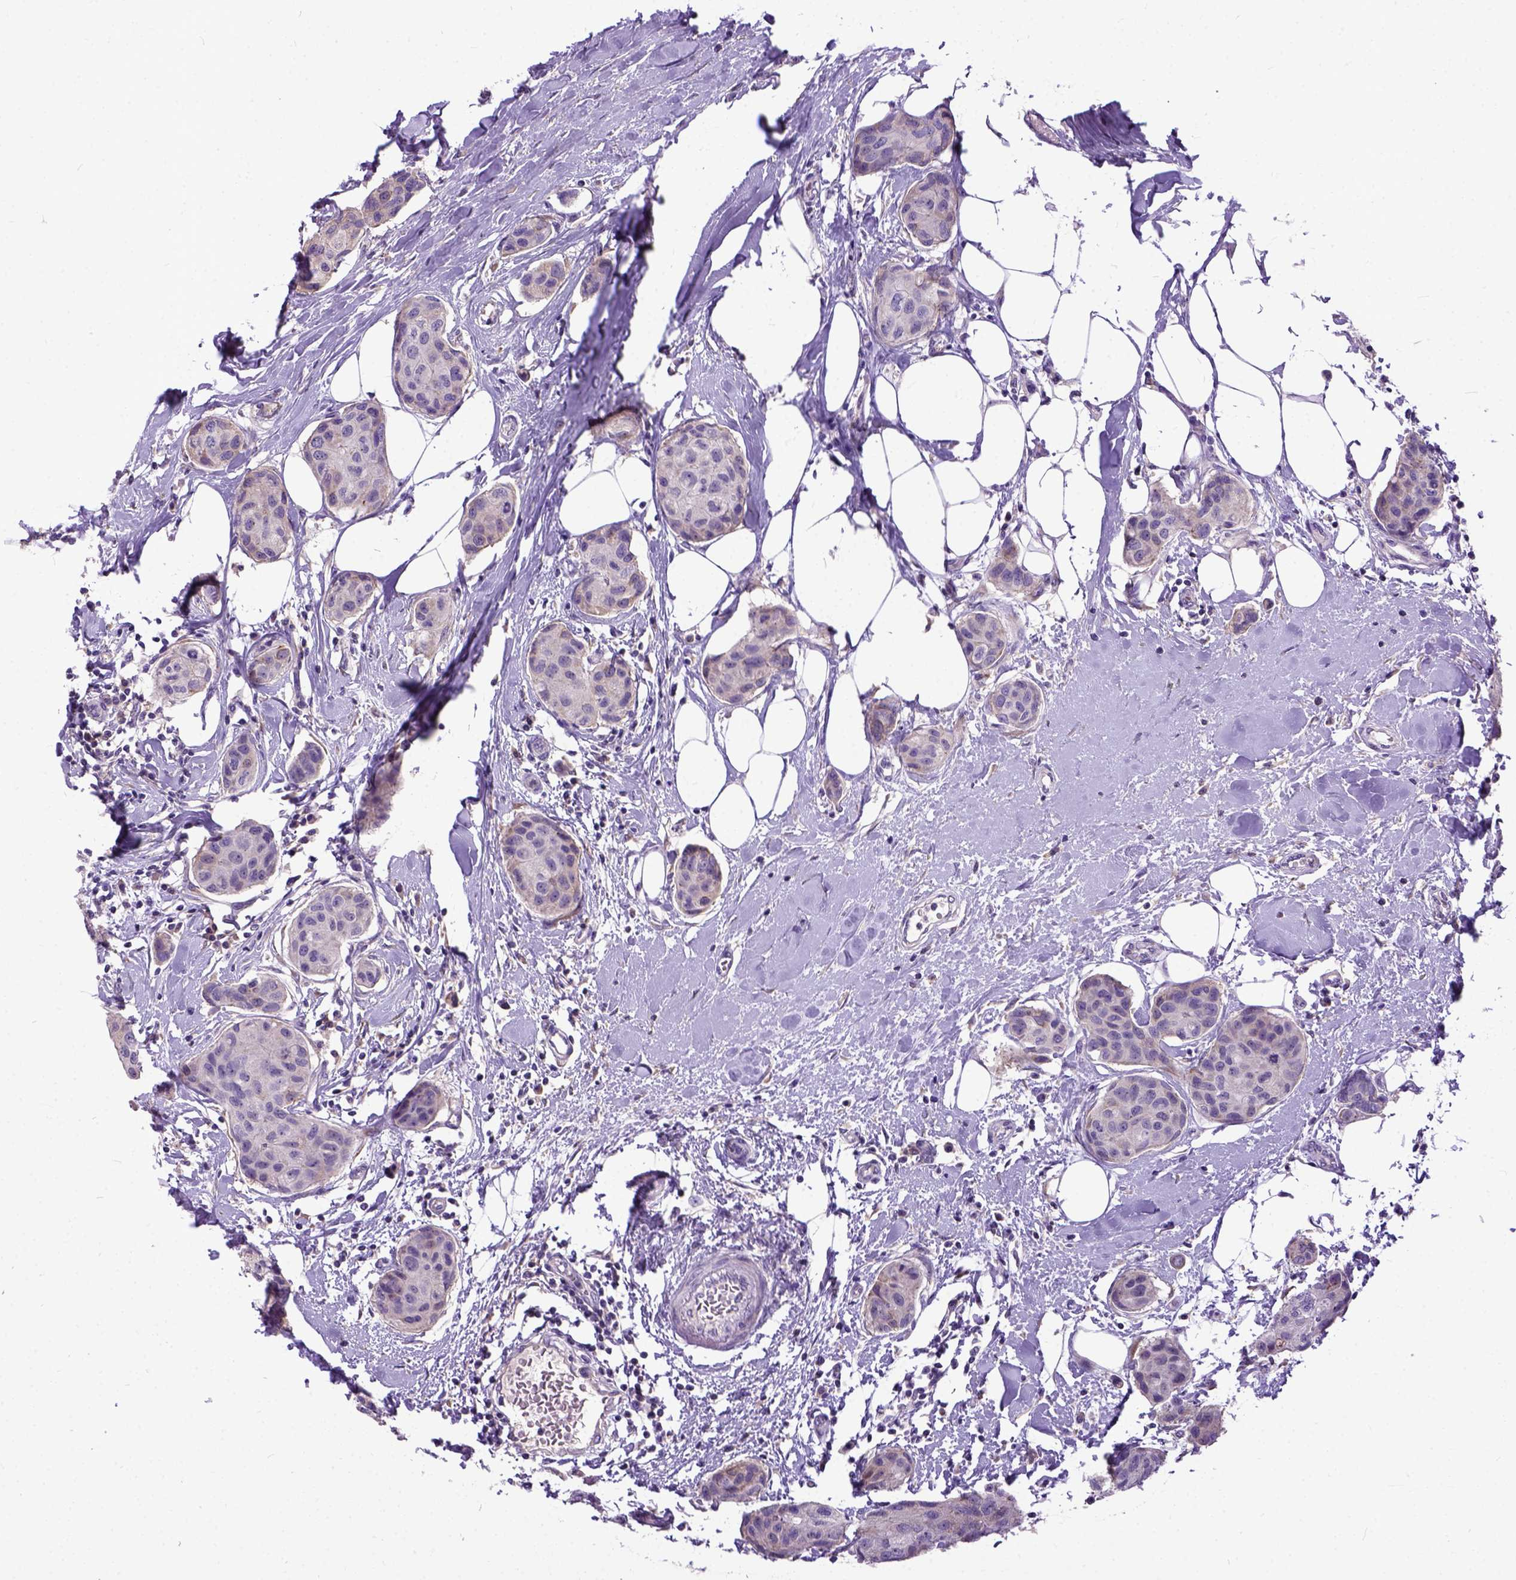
{"staining": {"intensity": "negative", "quantity": "none", "location": "none"}, "tissue": "breast cancer", "cell_type": "Tumor cells", "image_type": "cancer", "snomed": [{"axis": "morphology", "description": "Duct carcinoma"}, {"axis": "topography", "description": "Breast"}], "caption": "Immunohistochemistry image of neoplastic tissue: human breast cancer stained with DAB (3,3'-diaminobenzidine) displays no significant protein expression in tumor cells.", "gene": "NEK5", "patient": {"sex": "female", "age": 80}}